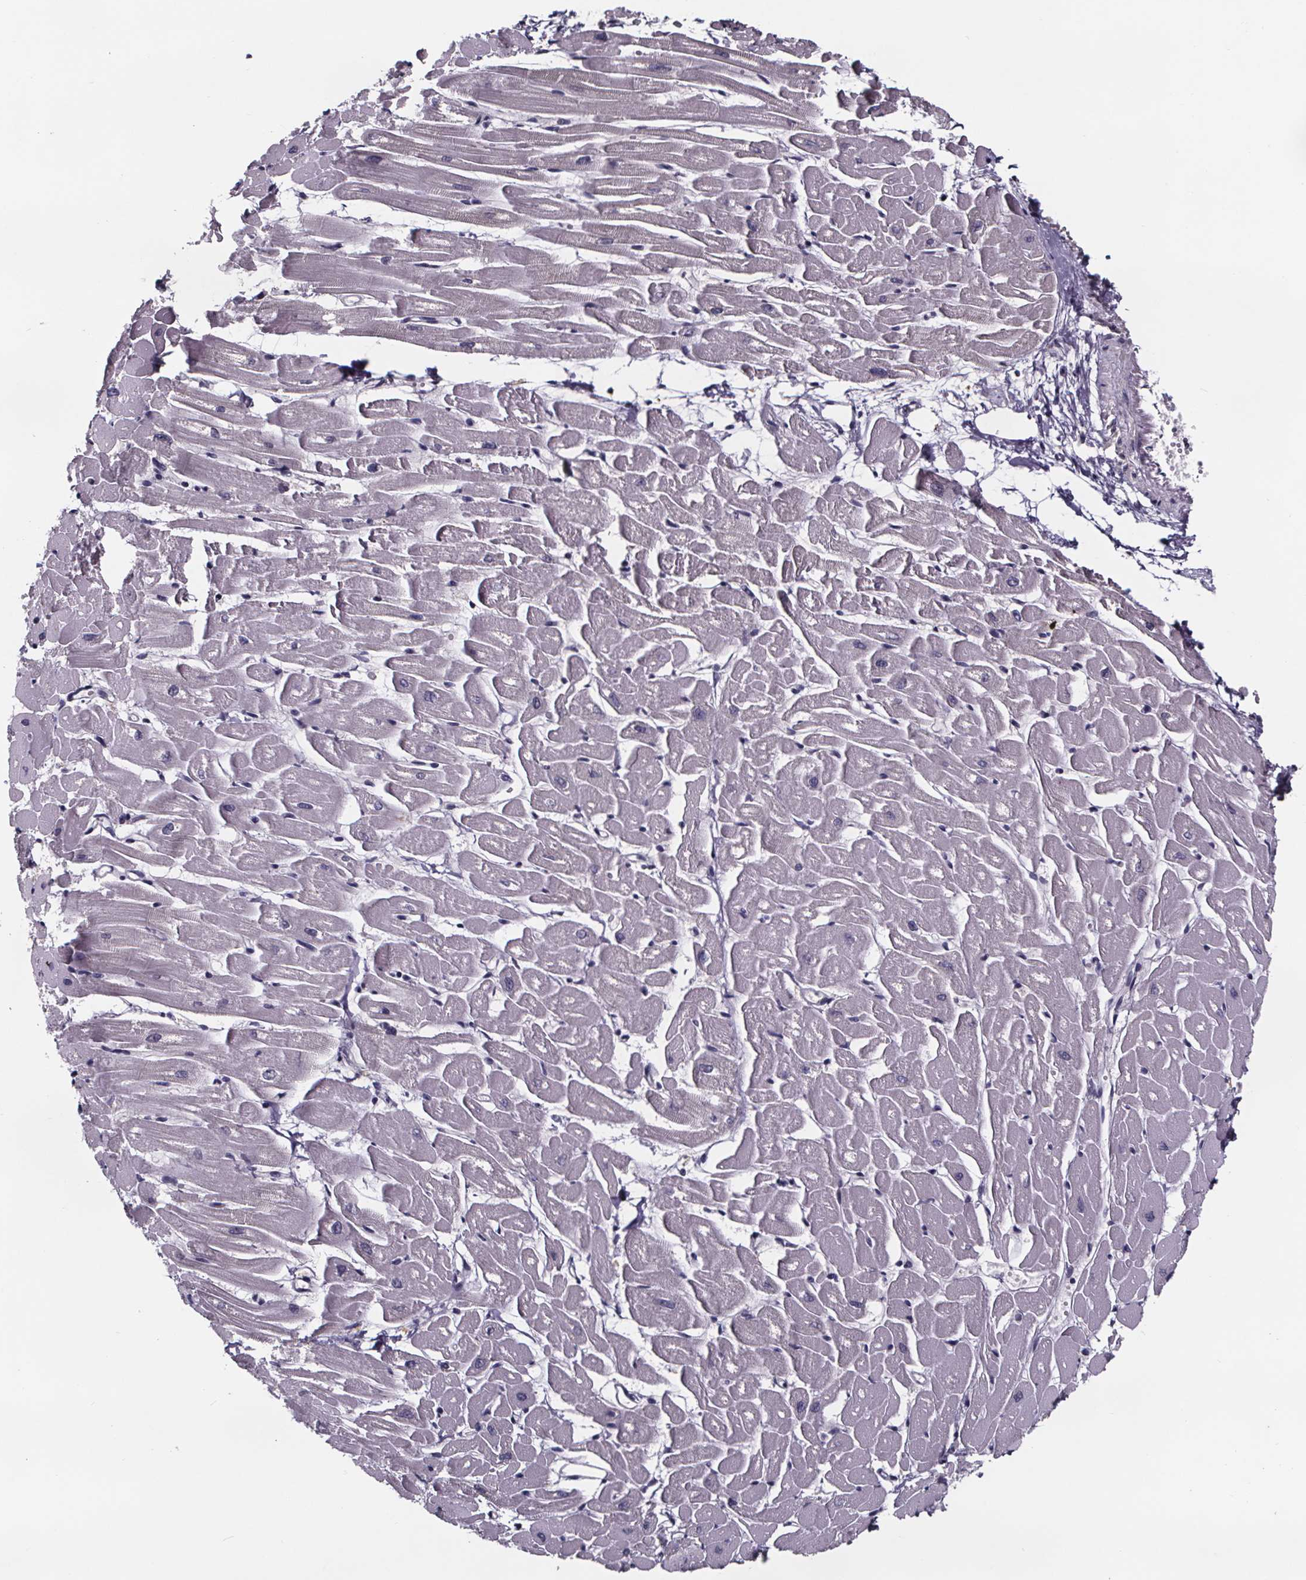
{"staining": {"intensity": "moderate", "quantity": "<25%", "location": "cytoplasmic/membranous"}, "tissue": "heart muscle", "cell_type": "Cardiomyocytes", "image_type": "normal", "snomed": [{"axis": "morphology", "description": "Normal tissue, NOS"}, {"axis": "topography", "description": "Heart"}], "caption": "IHC of unremarkable human heart muscle demonstrates low levels of moderate cytoplasmic/membranous positivity in about <25% of cardiomyocytes. Immunohistochemistry (ihc) stains the protein in brown and the nuclei are stained blue.", "gene": "NPHP4", "patient": {"sex": "male", "age": 57}}